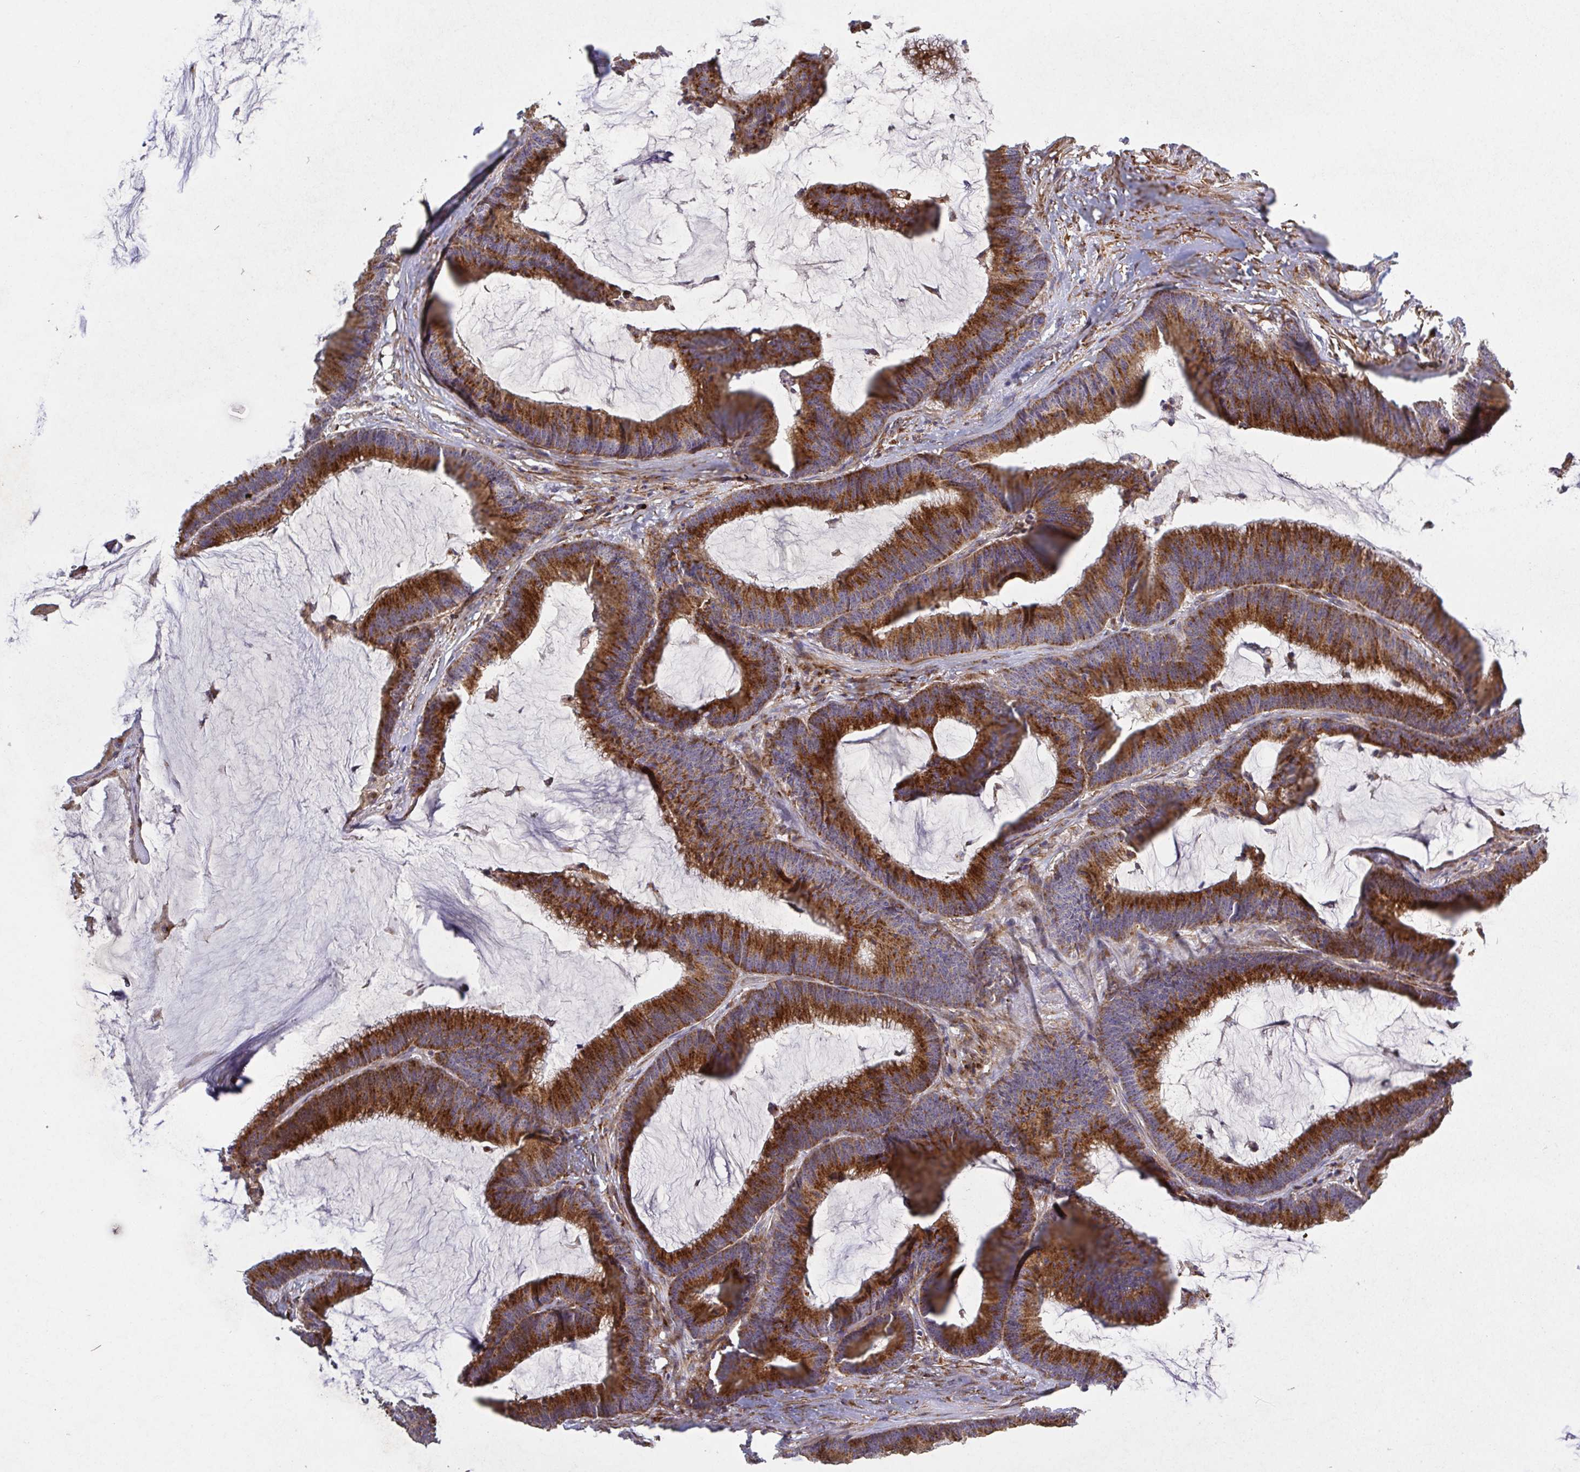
{"staining": {"intensity": "strong", "quantity": ">75%", "location": "cytoplasmic/membranous"}, "tissue": "colorectal cancer", "cell_type": "Tumor cells", "image_type": "cancer", "snomed": [{"axis": "morphology", "description": "Adenocarcinoma, NOS"}, {"axis": "topography", "description": "Colon"}], "caption": "Approximately >75% of tumor cells in colorectal cancer (adenocarcinoma) exhibit strong cytoplasmic/membranous protein staining as visualized by brown immunohistochemical staining.", "gene": "TM9SF4", "patient": {"sex": "female", "age": 78}}